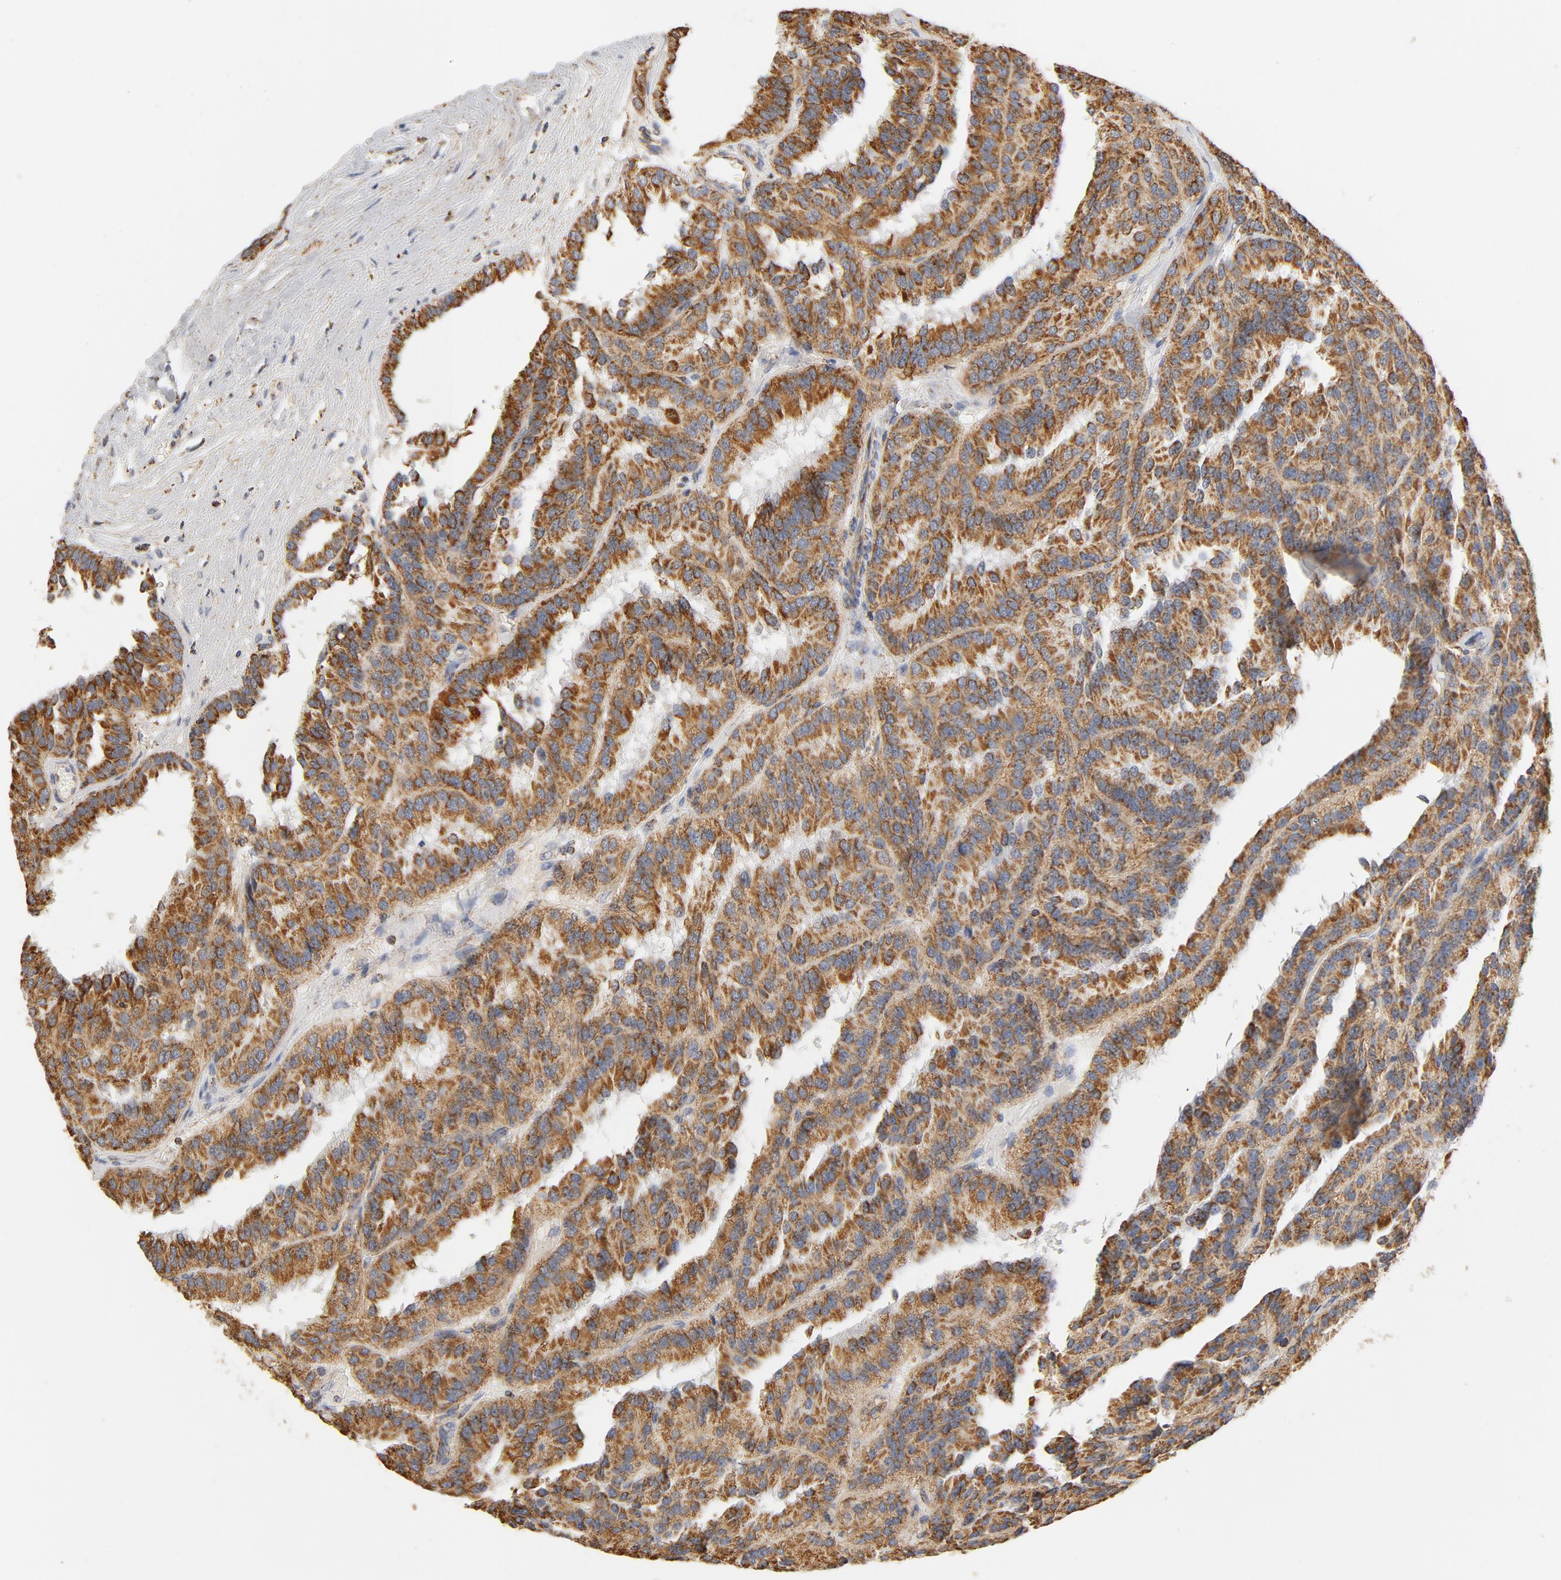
{"staining": {"intensity": "moderate", "quantity": ">75%", "location": "cytoplasmic/membranous"}, "tissue": "renal cancer", "cell_type": "Tumor cells", "image_type": "cancer", "snomed": [{"axis": "morphology", "description": "Adenocarcinoma, NOS"}, {"axis": "topography", "description": "Kidney"}], "caption": "Immunohistochemical staining of renal cancer (adenocarcinoma) shows medium levels of moderate cytoplasmic/membranous staining in approximately >75% of tumor cells.", "gene": "COX4I1", "patient": {"sex": "male", "age": 46}}